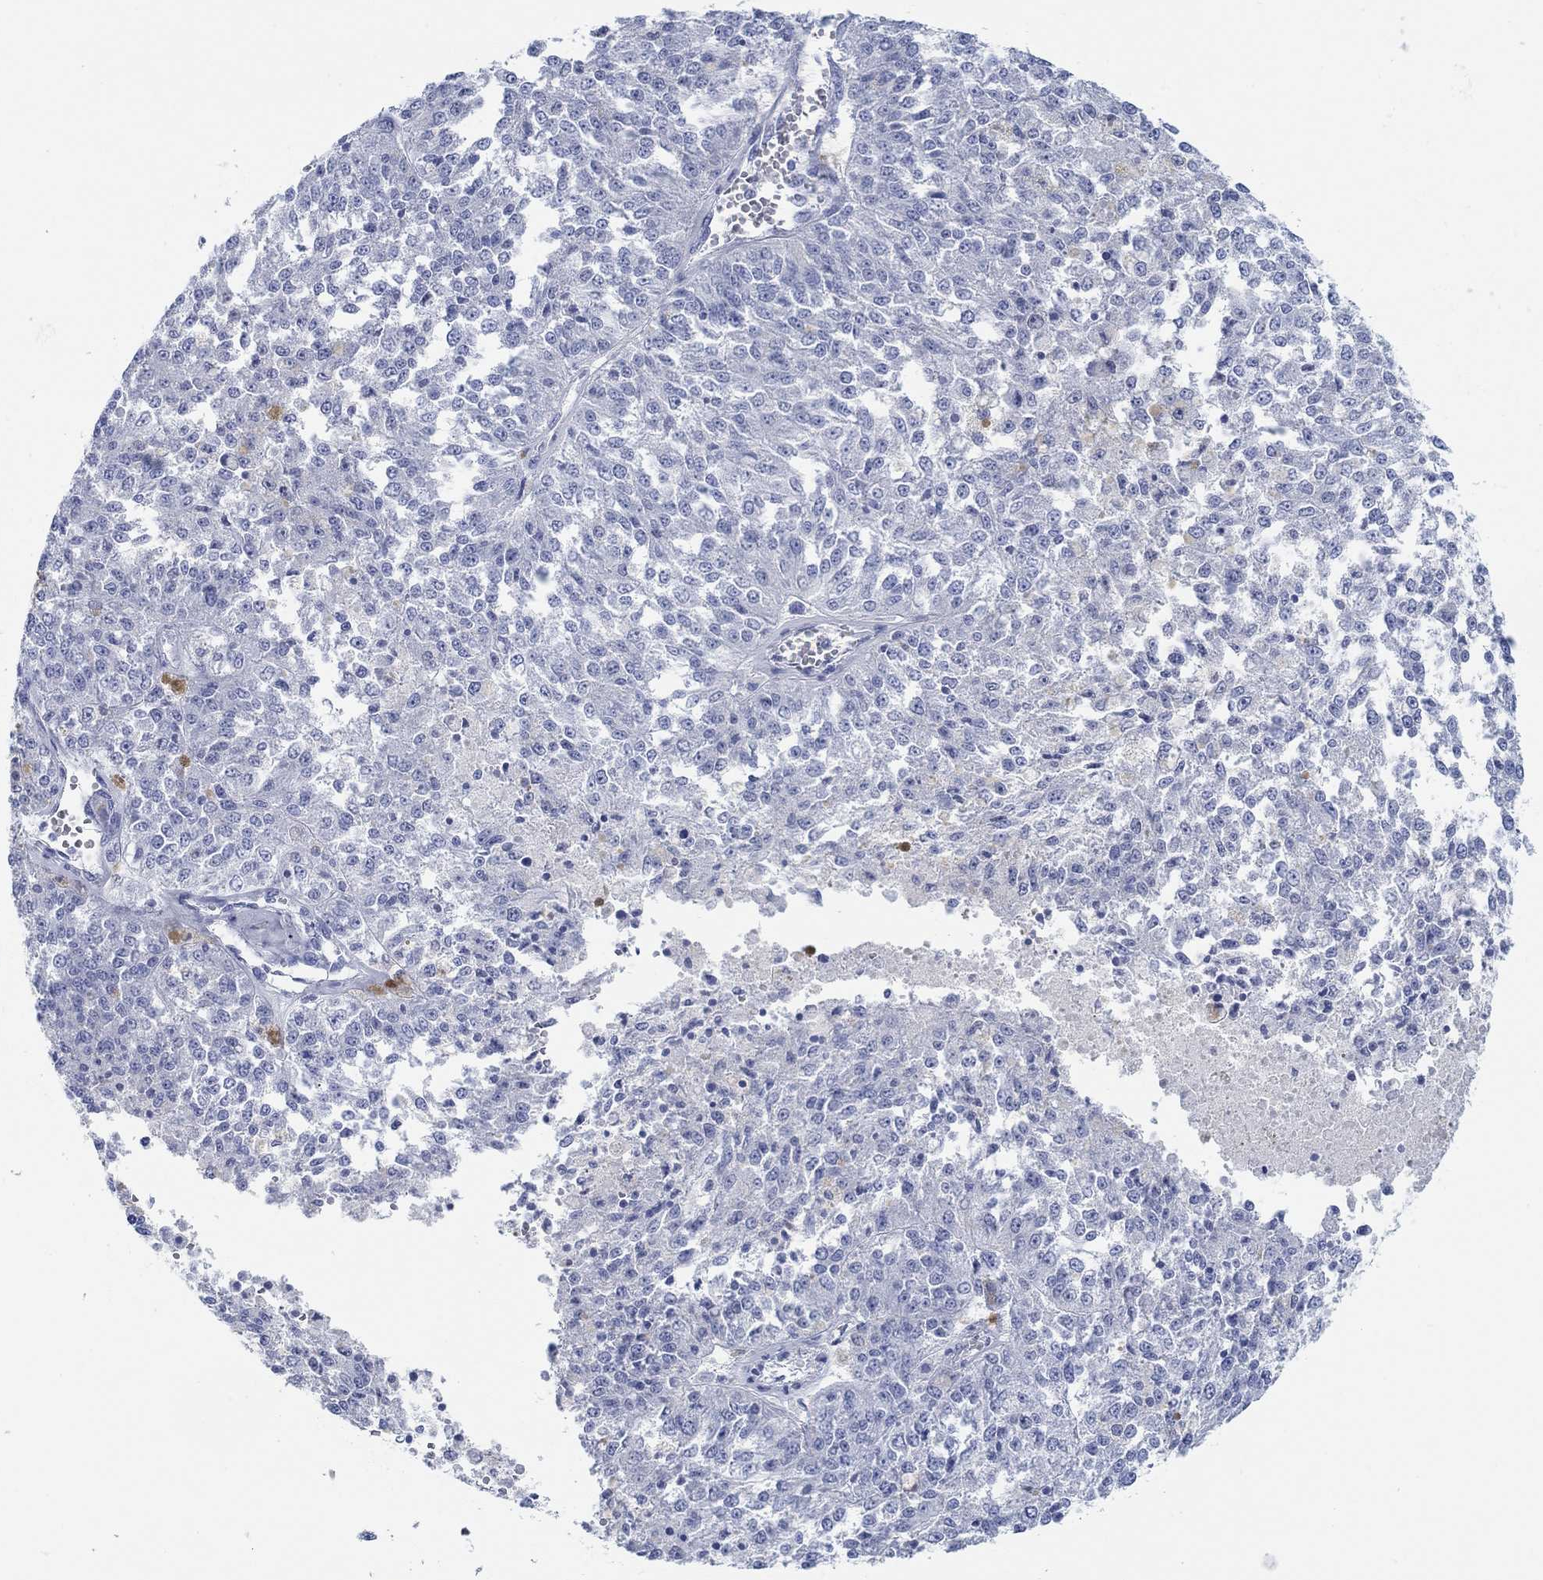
{"staining": {"intensity": "negative", "quantity": "none", "location": "none"}, "tissue": "melanoma", "cell_type": "Tumor cells", "image_type": "cancer", "snomed": [{"axis": "morphology", "description": "Malignant melanoma, Metastatic site"}, {"axis": "topography", "description": "Lymph node"}], "caption": "Tumor cells are negative for protein expression in human melanoma.", "gene": "AK8", "patient": {"sex": "female", "age": 64}}